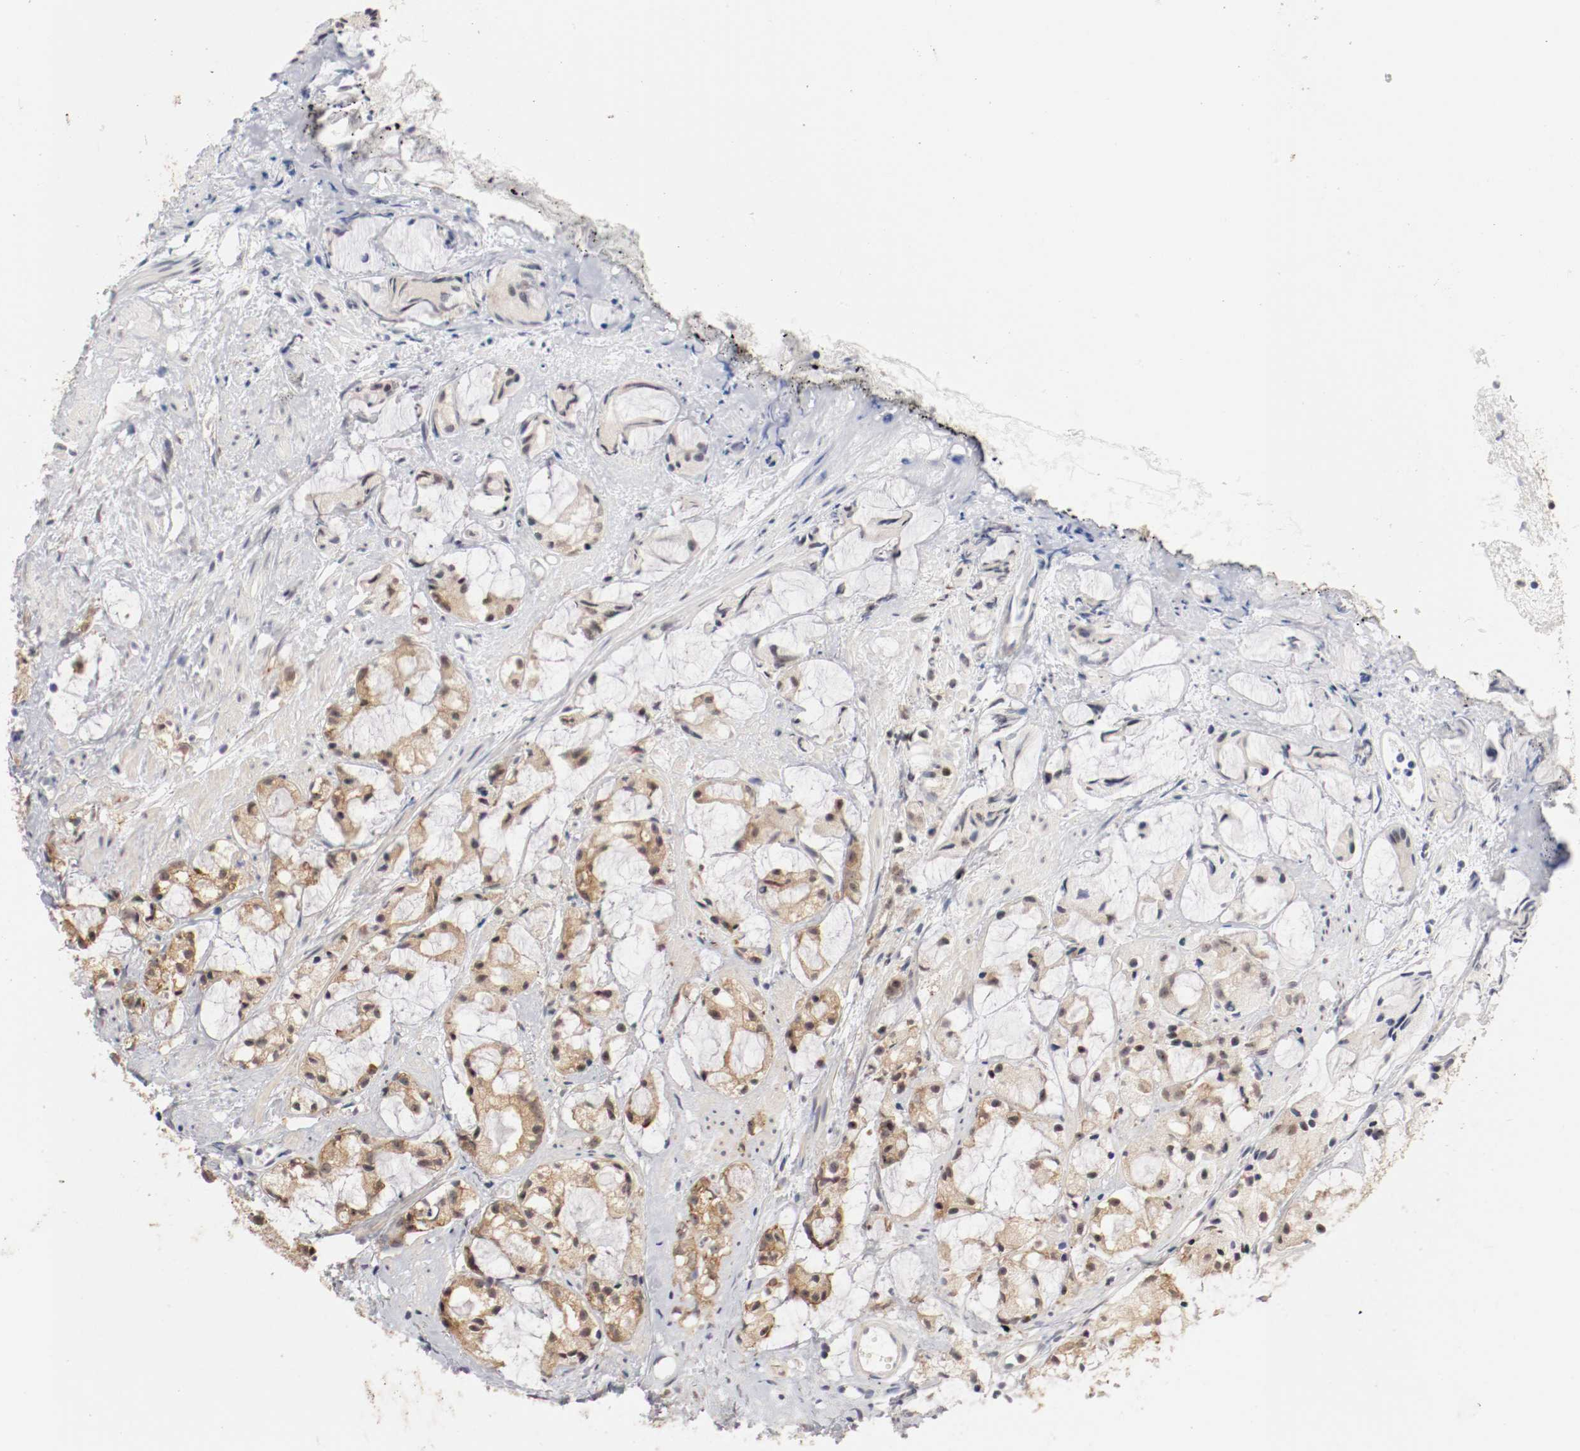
{"staining": {"intensity": "weak", "quantity": ">75%", "location": "cytoplasmic/membranous"}, "tissue": "prostate cancer", "cell_type": "Tumor cells", "image_type": "cancer", "snomed": [{"axis": "morphology", "description": "Adenocarcinoma, High grade"}, {"axis": "topography", "description": "Prostate"}], "caption": "Protein staining exhibits weak cytoplasmic/membranous expression in approximately >75% of tumor cells in prostate cancer (high-grade adenocarcinoma).", "gene": "FKBP3", "patient": {"sex": "male", "age": 85}}